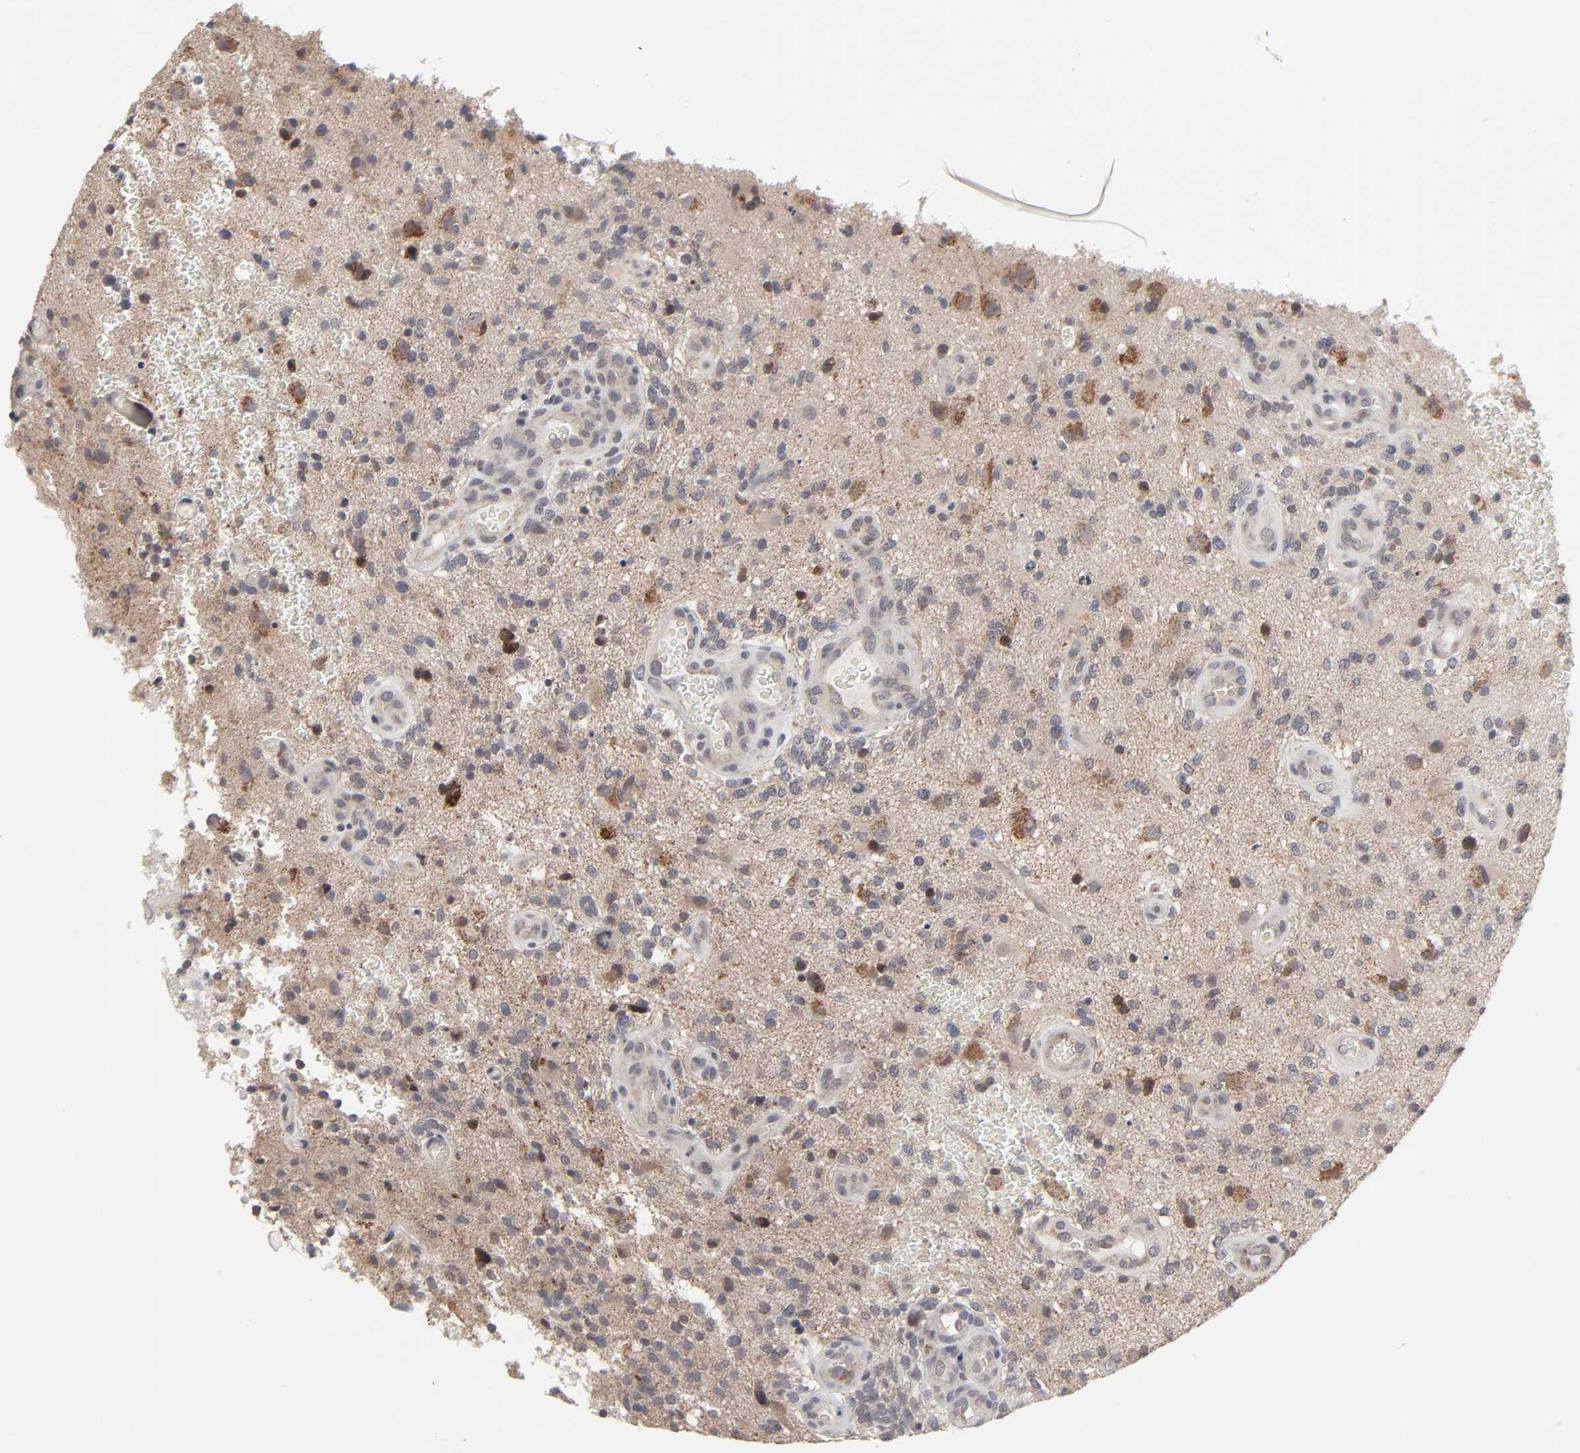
{"staining": {"intensity": "moderate", "quantity": "25%-75%", "location": "cytoplasmic/membranous"}, "tissue": "glioma", "cell_type": "Tumor cells", "image_type": "cancer", "snomed": [{"axis": "morphology", "description": "Normal tissue, NOS"}, {"axis": "morphology", "description": "Glioma, malignant, High grade"}, {"axis": "topography", "description": "Cerebral cortex"}], "caption": "A brown stain highlights moderate cytoplasmic/membranous positivity of a protein in human glioma tumor cells.", "gene": "AUH", "patient": {"sex": "male", "age": 75}}